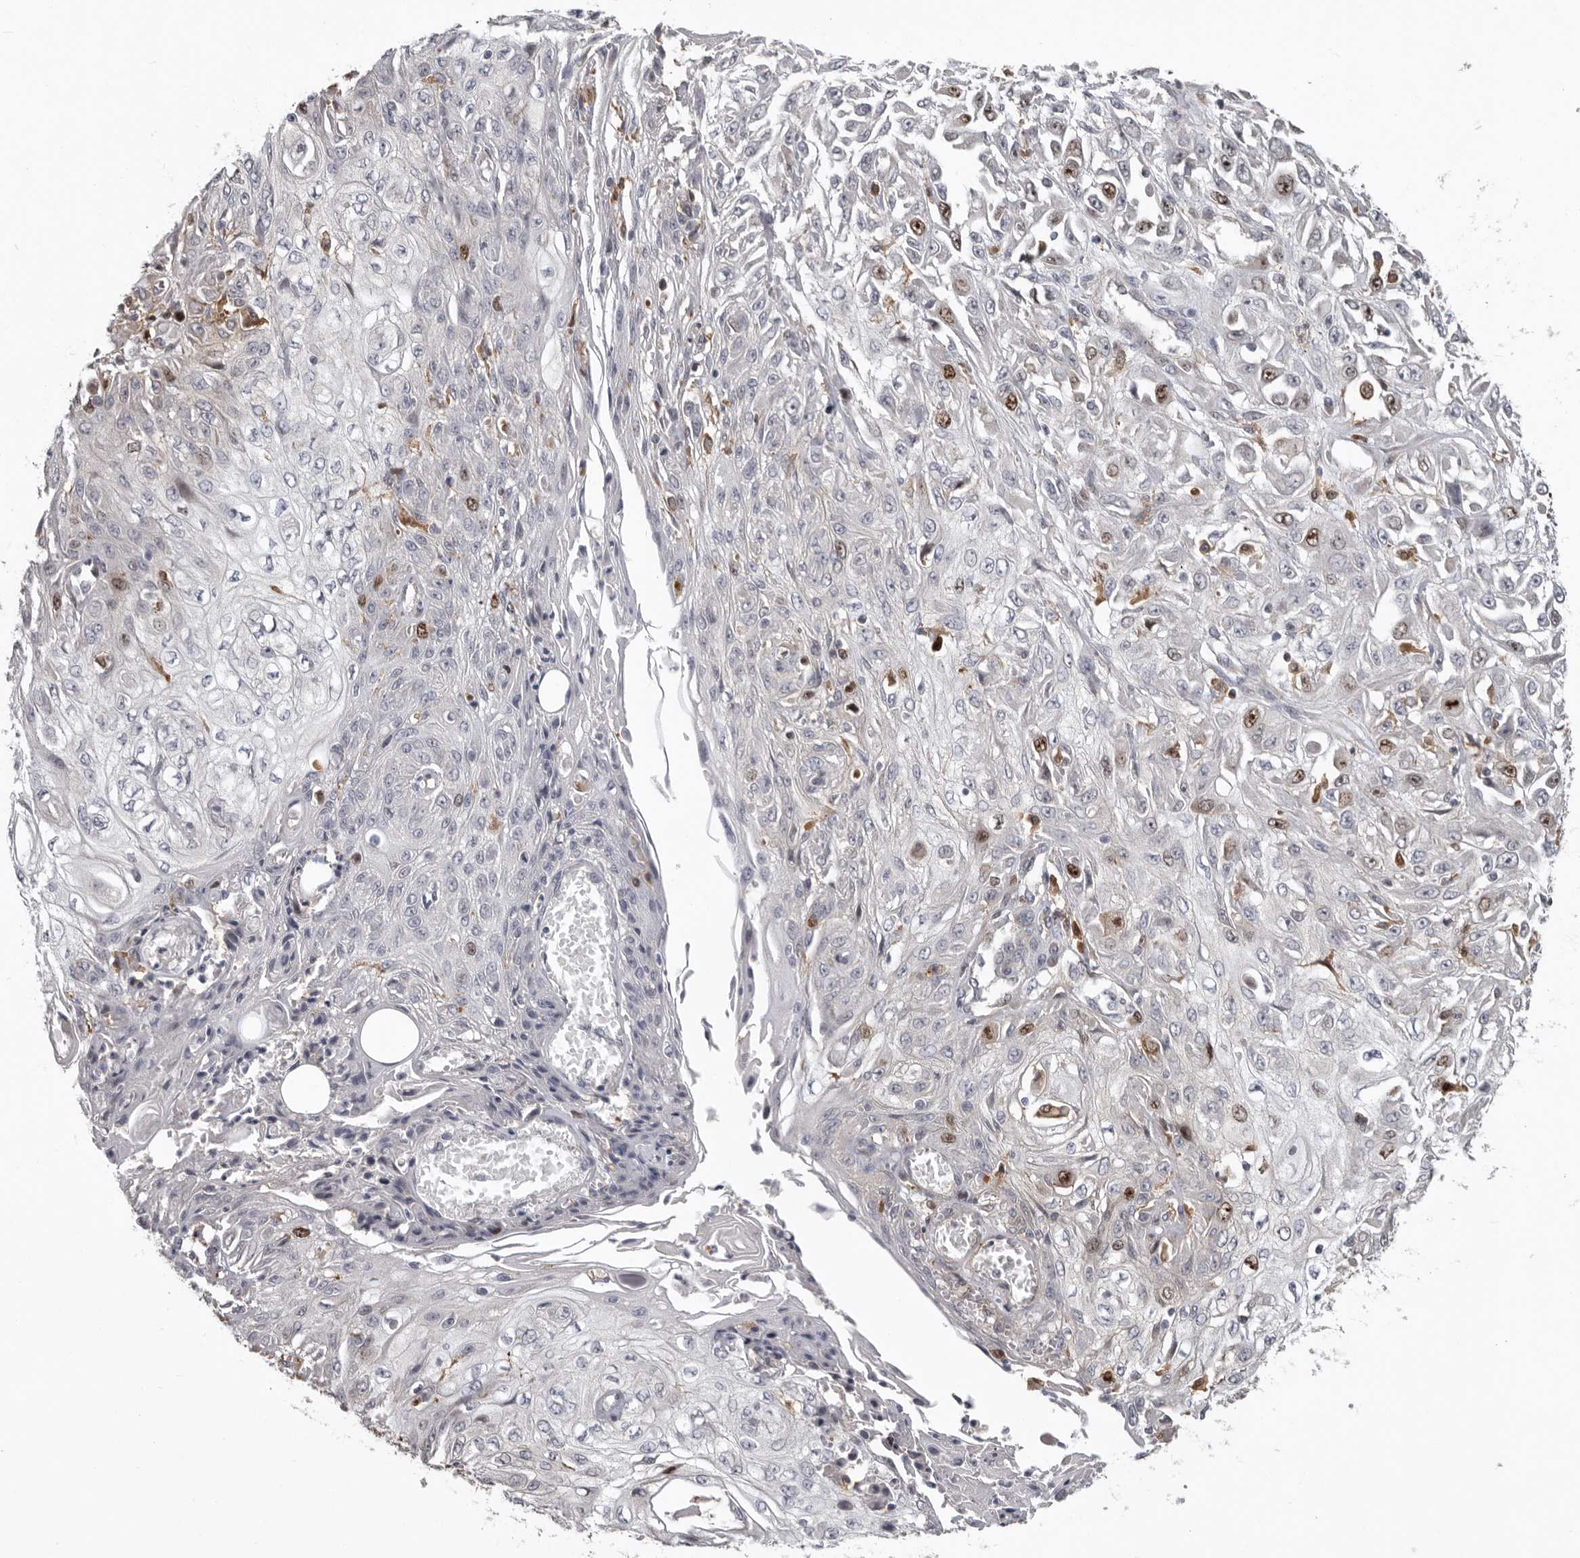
{"staining": {"intensity": "moderate", "quantity": "<25%", "location": "nuclear"}, "tissue": "skin cancer", "cell_type": "Tumor cells", "image_type": "cancer", "snomed": [{"axis": "morphology", "description": "Squamous cell carcinoma, NOS"}, {"axis": "morphology", "description": "Squamous cell carcinoma, metastatic, NOS"}, {"axis": "topography", "description": "Skin"}, {"axis": "topography", "description": "Lymph node"}], "caption": "IHC (DAB (3,3'-diaminobenzidine)) staining of squamous cell carcinoma (skin) demonstrates moderate nuclear protein staining in approximately <25% of tumor cells. (Brightfield microscopy of DAB IHC at high magnification).", "gene": "CDCA8", "patient": {"sex": "male", "age": 75}}